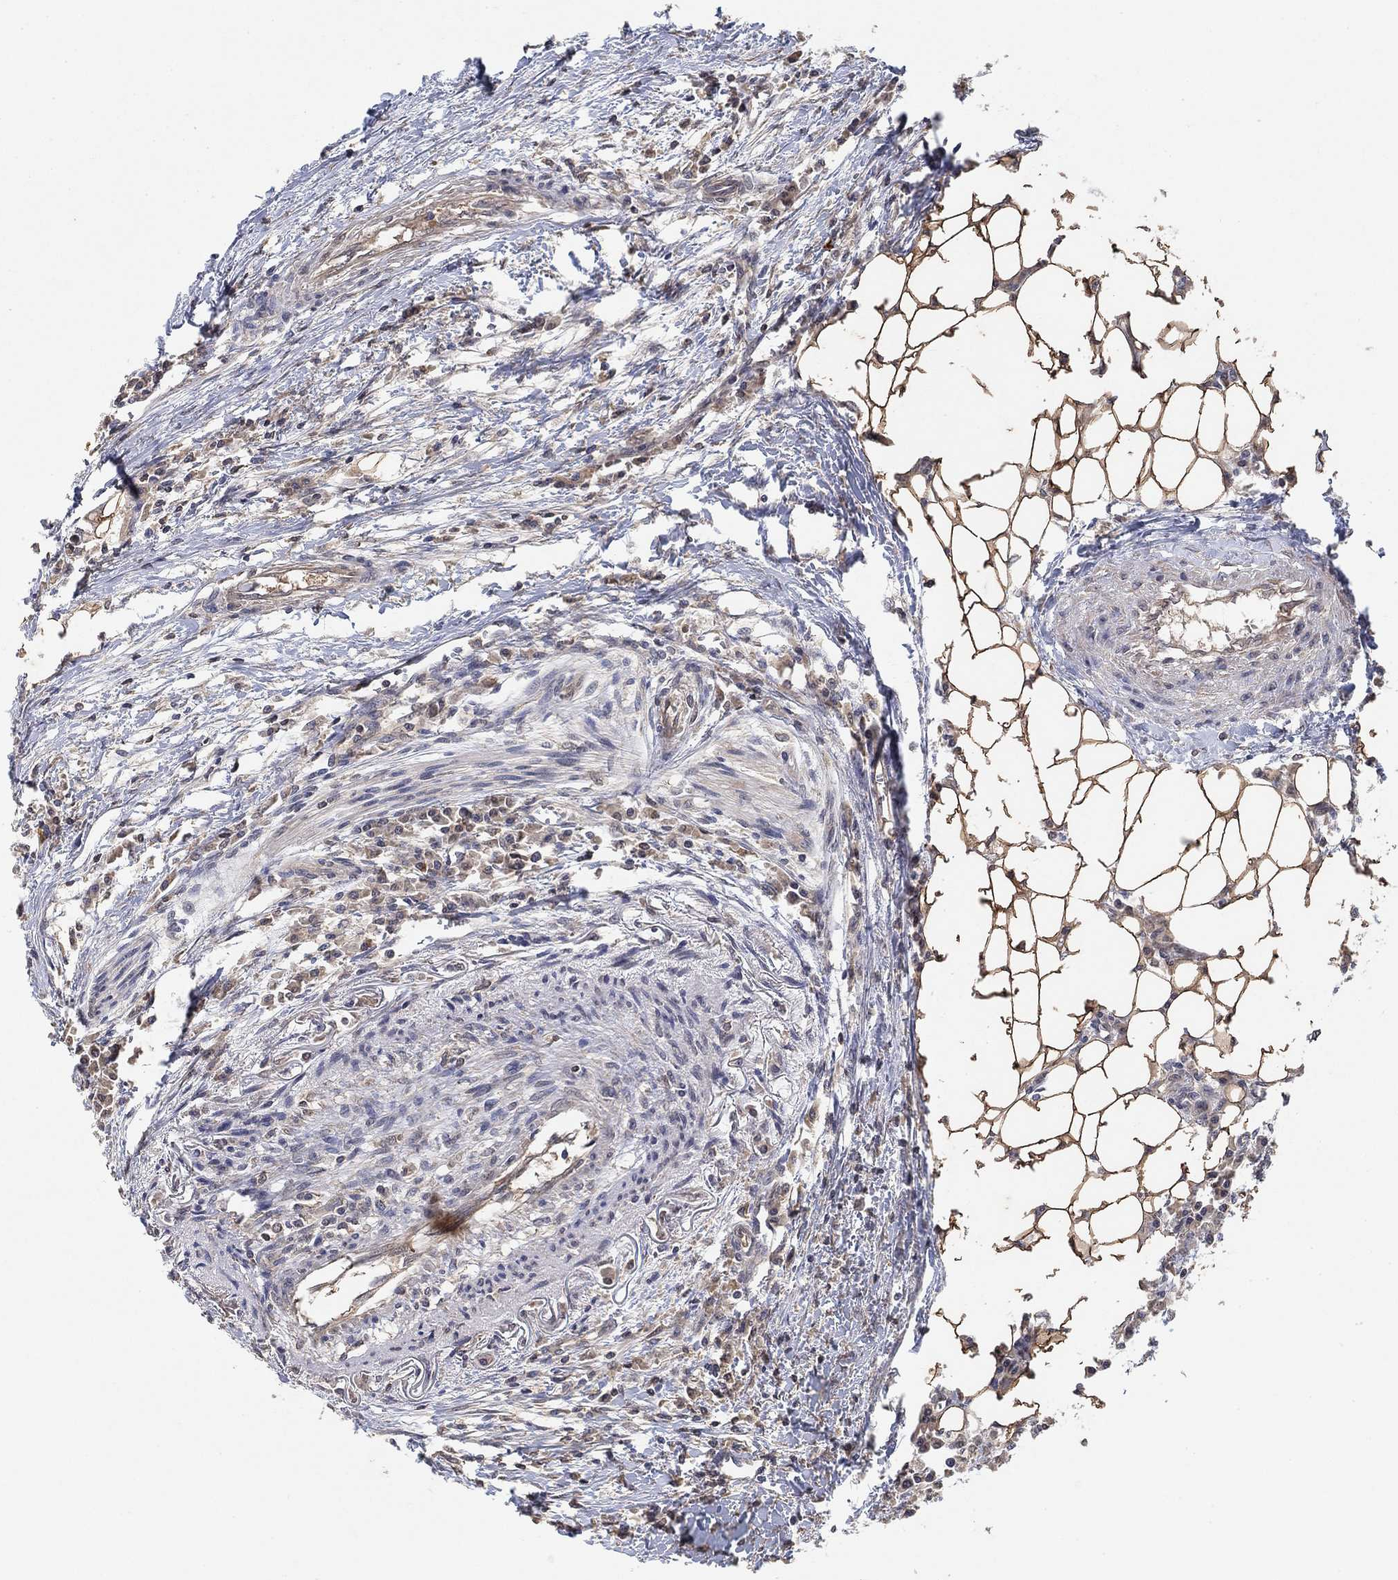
{"staining": {"intensity": "negative", "quantity": "none", "location": "none"}, "tissue": "colorectal cancer", "cell_type": "Tumor cells", "image_type": "cancer", "snomed": [{"axis": "morphology", "description": "Adenocarcinoma, NOS"}, {"axis": "topography", "description": "Colon"}], "caption": "Immunohistochemistry histopathology image of neoplastic tissue: human adenocarcinoma (colorectal) stained with DAB demonstrates no significant protein positivity in tumor cells. Brightfield microscopy of immunohistochemistry (IHC) stained with DAB (brown) and hematoxylin (blue), captured at high magnification.", "gene": "CCDC43", "patient": {"sex": "male", "age": 53}}